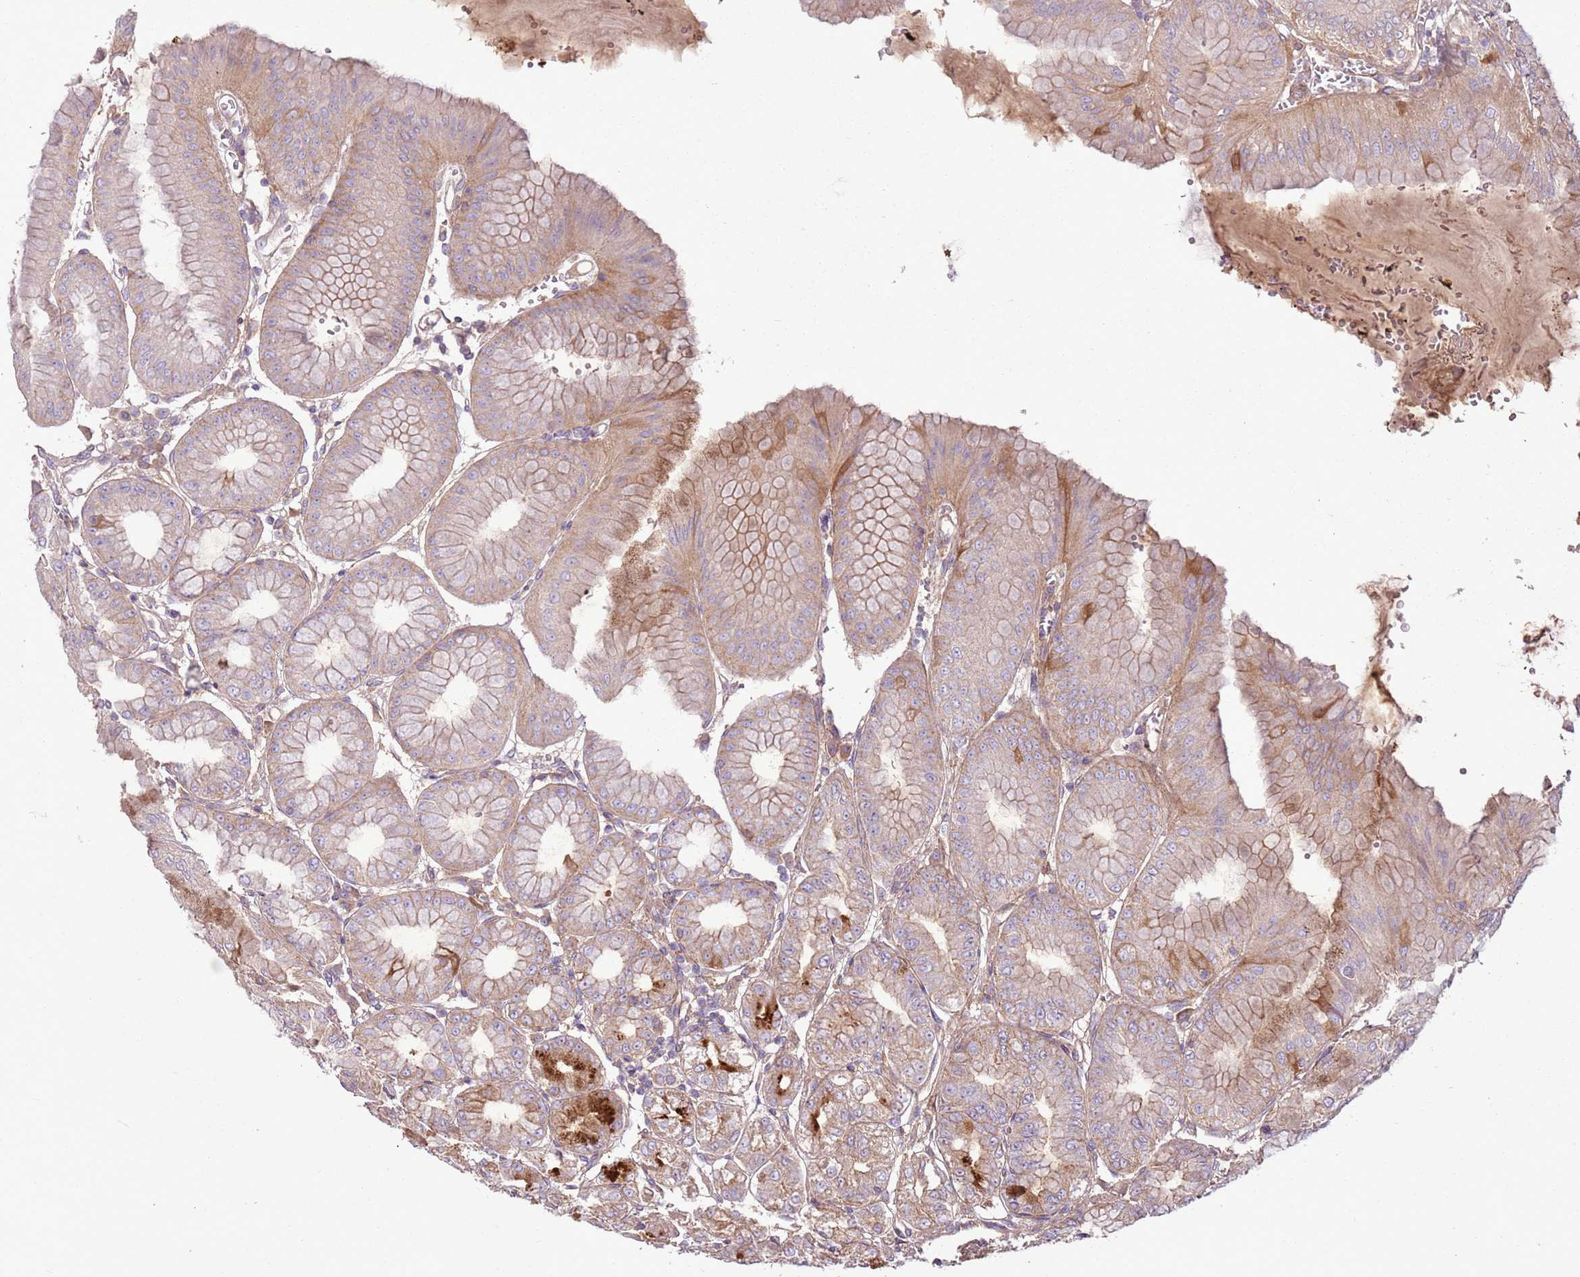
{"staining": {"intensity": "moderate", "quantity": ">75%", "location": "cytoplasmic/membranous"}, "tissue": "stomach", "cell_type": "Glandular cells", "image_type": "normal", "snomed": [{"axis": "morphology", "description": "Normal tissue, NOS"}, {"axis": "topography", "description": "Stomach, lower"}], "caption": "IHC micrograph of unremarkable stomach: human stomach stained using IHC exhibits medium levels of moderate protein expression localized specifically in the cytoplasmic/membranous of glandular cells, appearing as a cytoplasmic/membranous brown color.", "gene": "ANKRD24", "patient": {"sex": "male", "age": 71}}